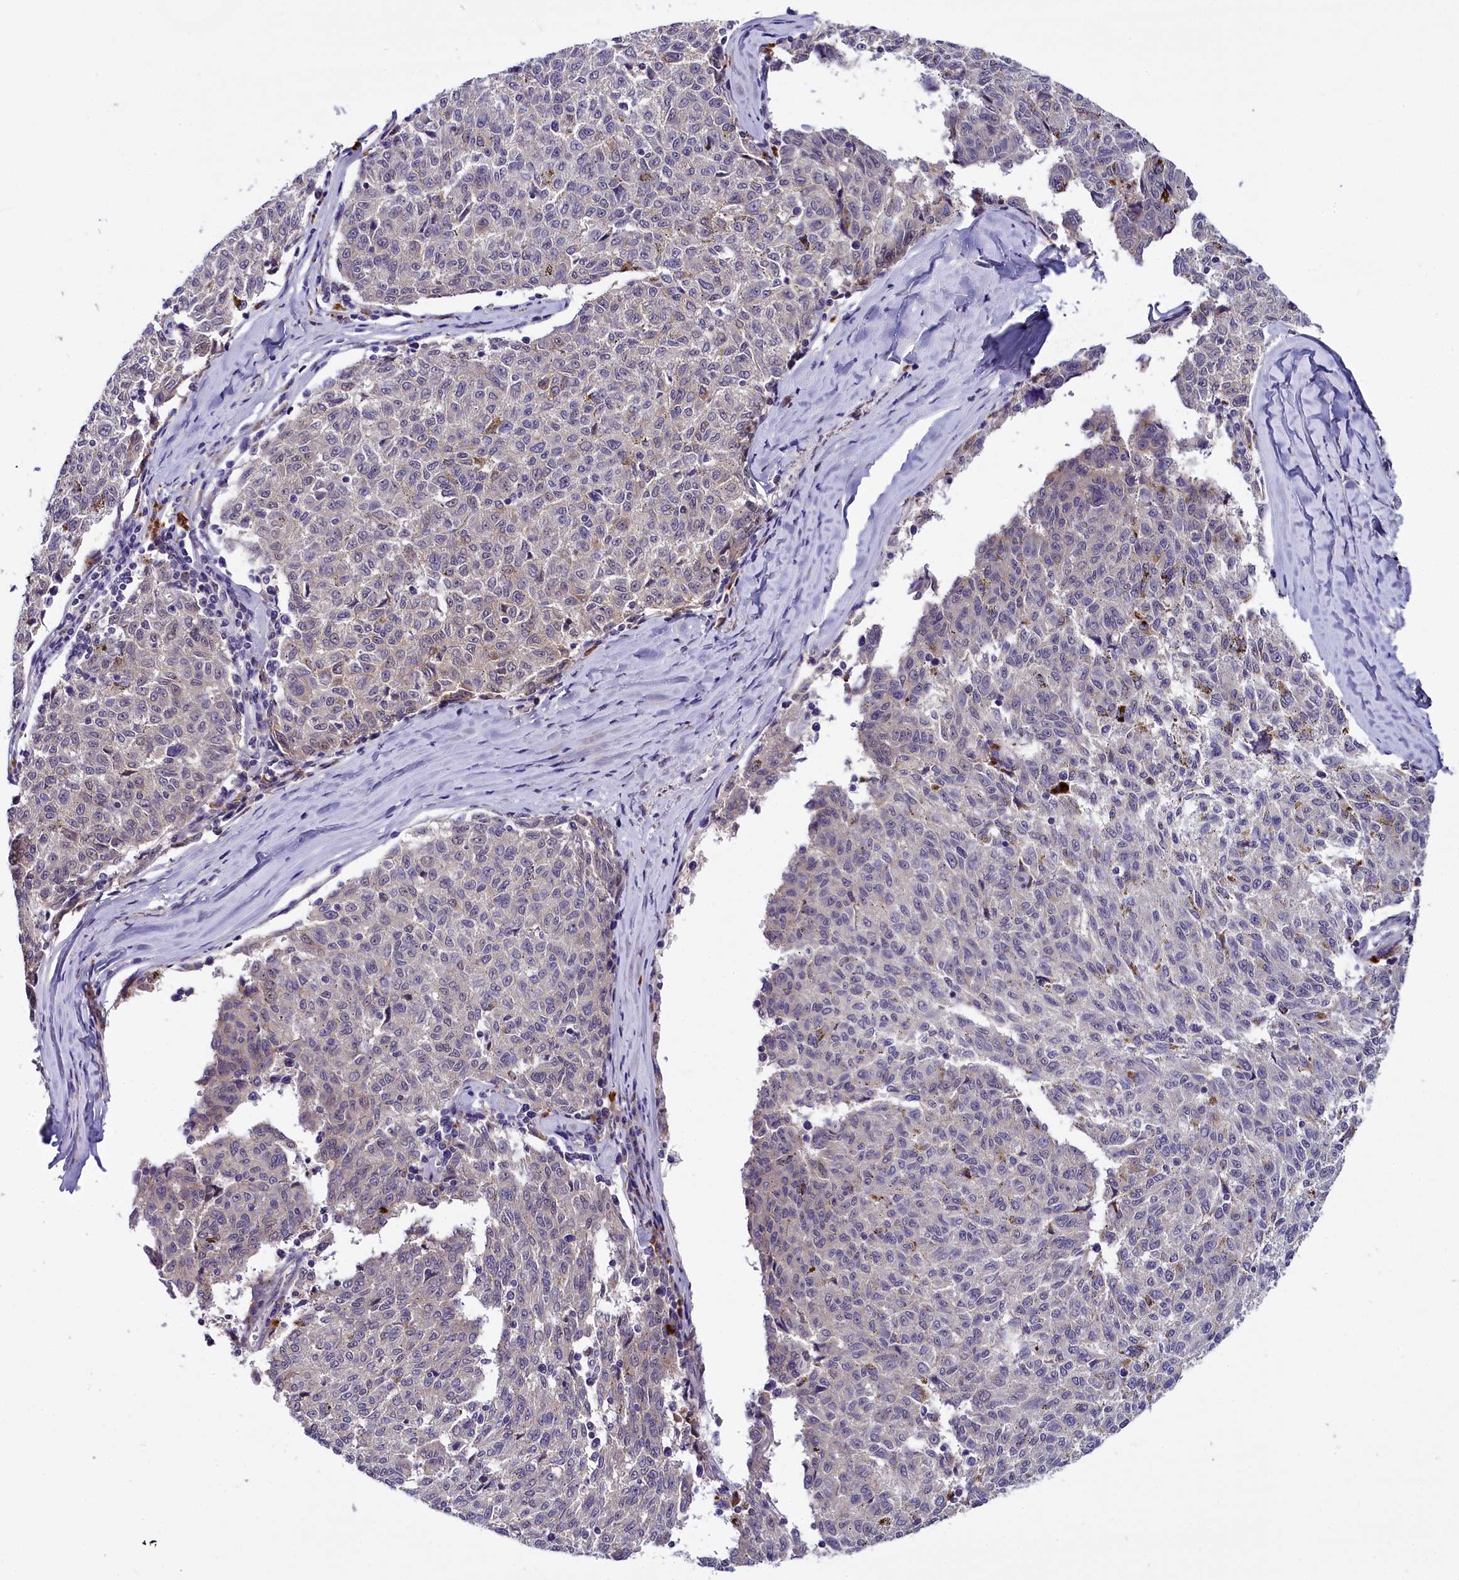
{"staining": {"intensity": "negative", "quantity": "none", "location": "none"}, "tissue": "melanoma", "cell_type": "Tumor cells", "image_type": "cancer", "snomed": [{"axis": "morphology", "description": "Malignant melanoma, NOS"}, {"axis": "topography", "description": "Skin"}], "caption": "Immunohistochemistry (IHC) of malignant melanoma displays no positivity in tumor cells. The staining is performed using DAB brown chromogen with nuclei counter-stained in using hematoxylin.", "gene": "ENKD1", "patient": {"sex": "female", "age": 72}}